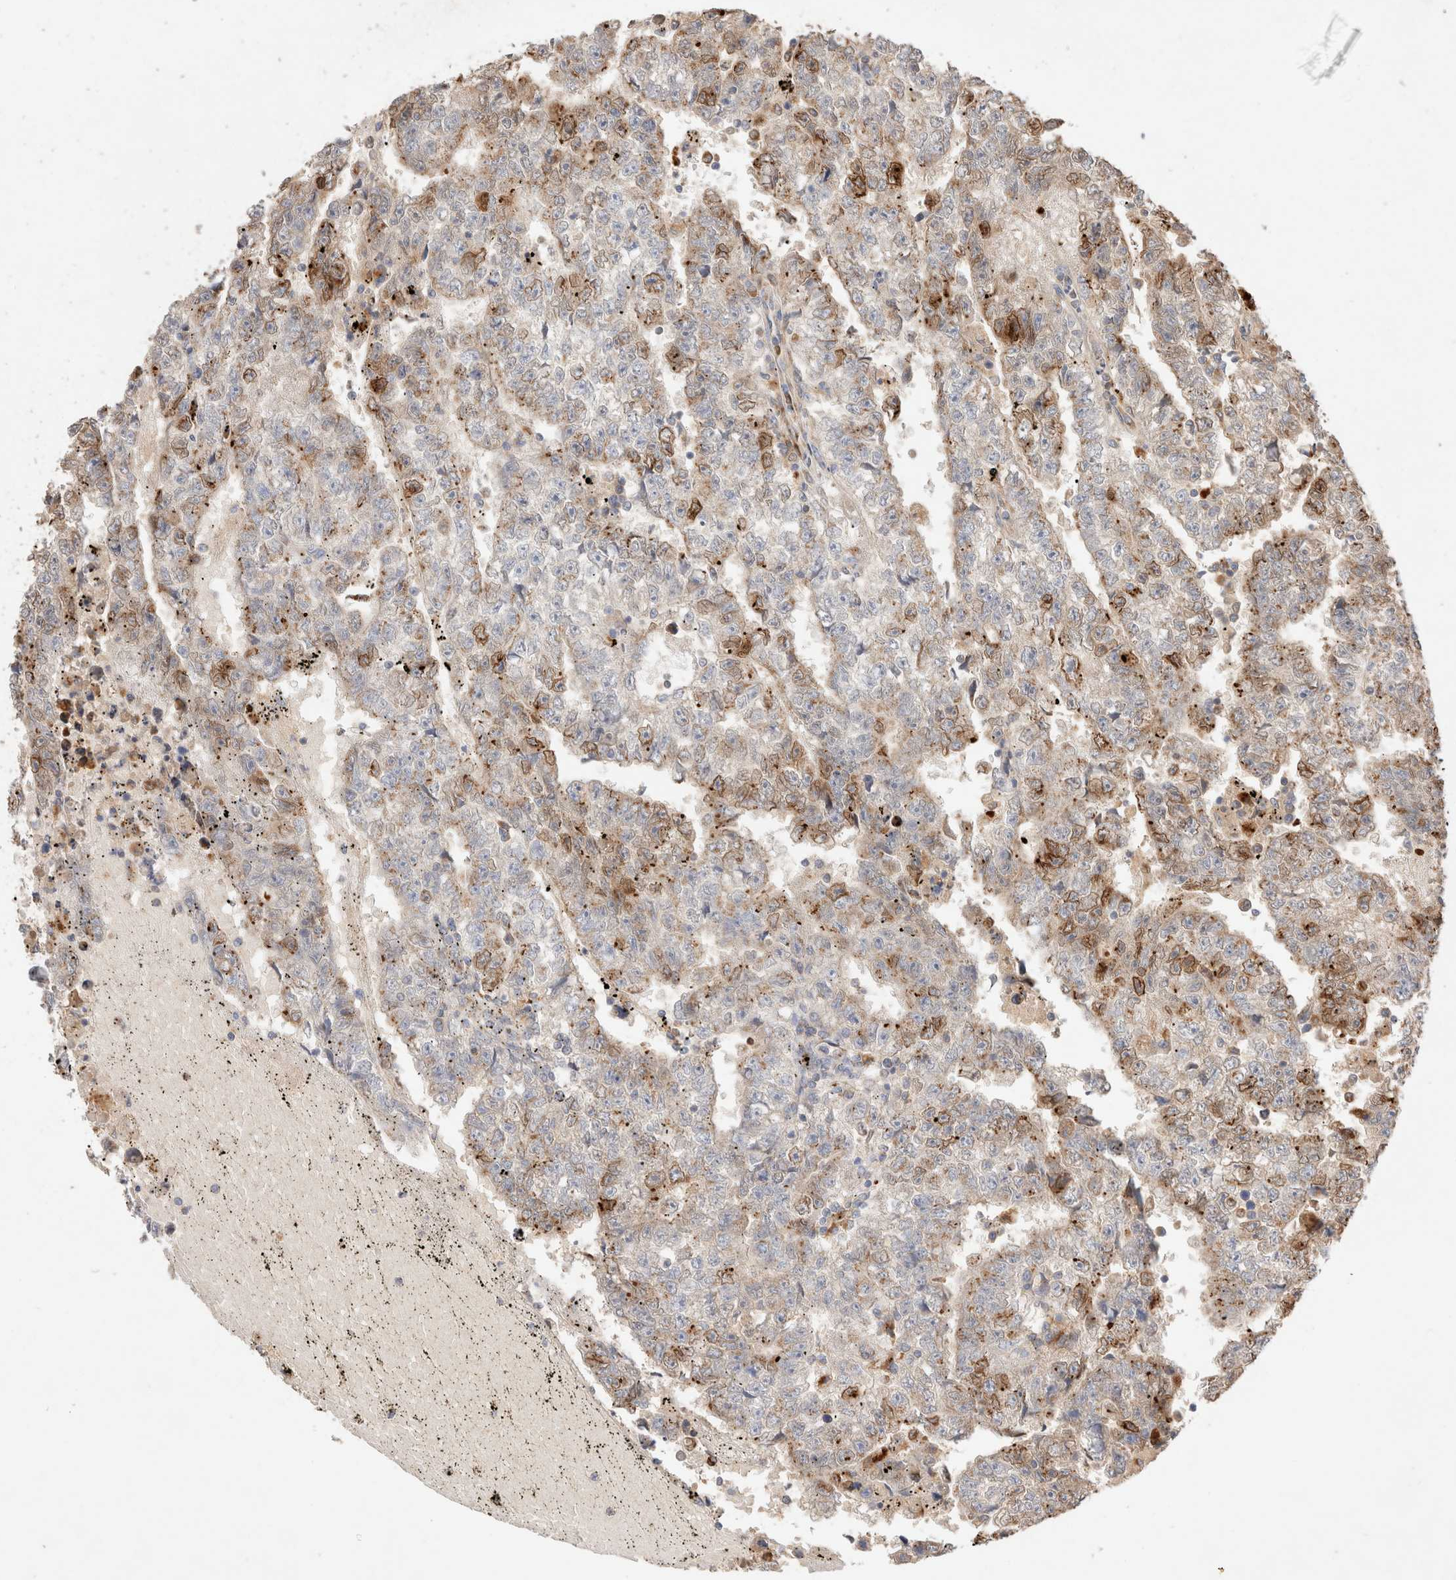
{"staining": {"intensity": "moderate", "quantity": "25%-75%", "location": "cytoplasmic/membranous"}, "tissue": "testis cancer", "cell_type": "Tumor cells", "image_type": "cancer", "snomed": [{"axis": "morphology", "description": "Carcinoma, Embryonal, NOS"}, {"axis": "topography", "description": "Testis"}], "caption": "The histopathology image reveals immunohistochemical staining of embryonal carcinoma (testis). There is moderate cytoplasmic/membranous positivity is present in approximately 25%-75% of tumor cells.", "gene": "RABEPK", "patient": {"sex": "male", "age": 25}}